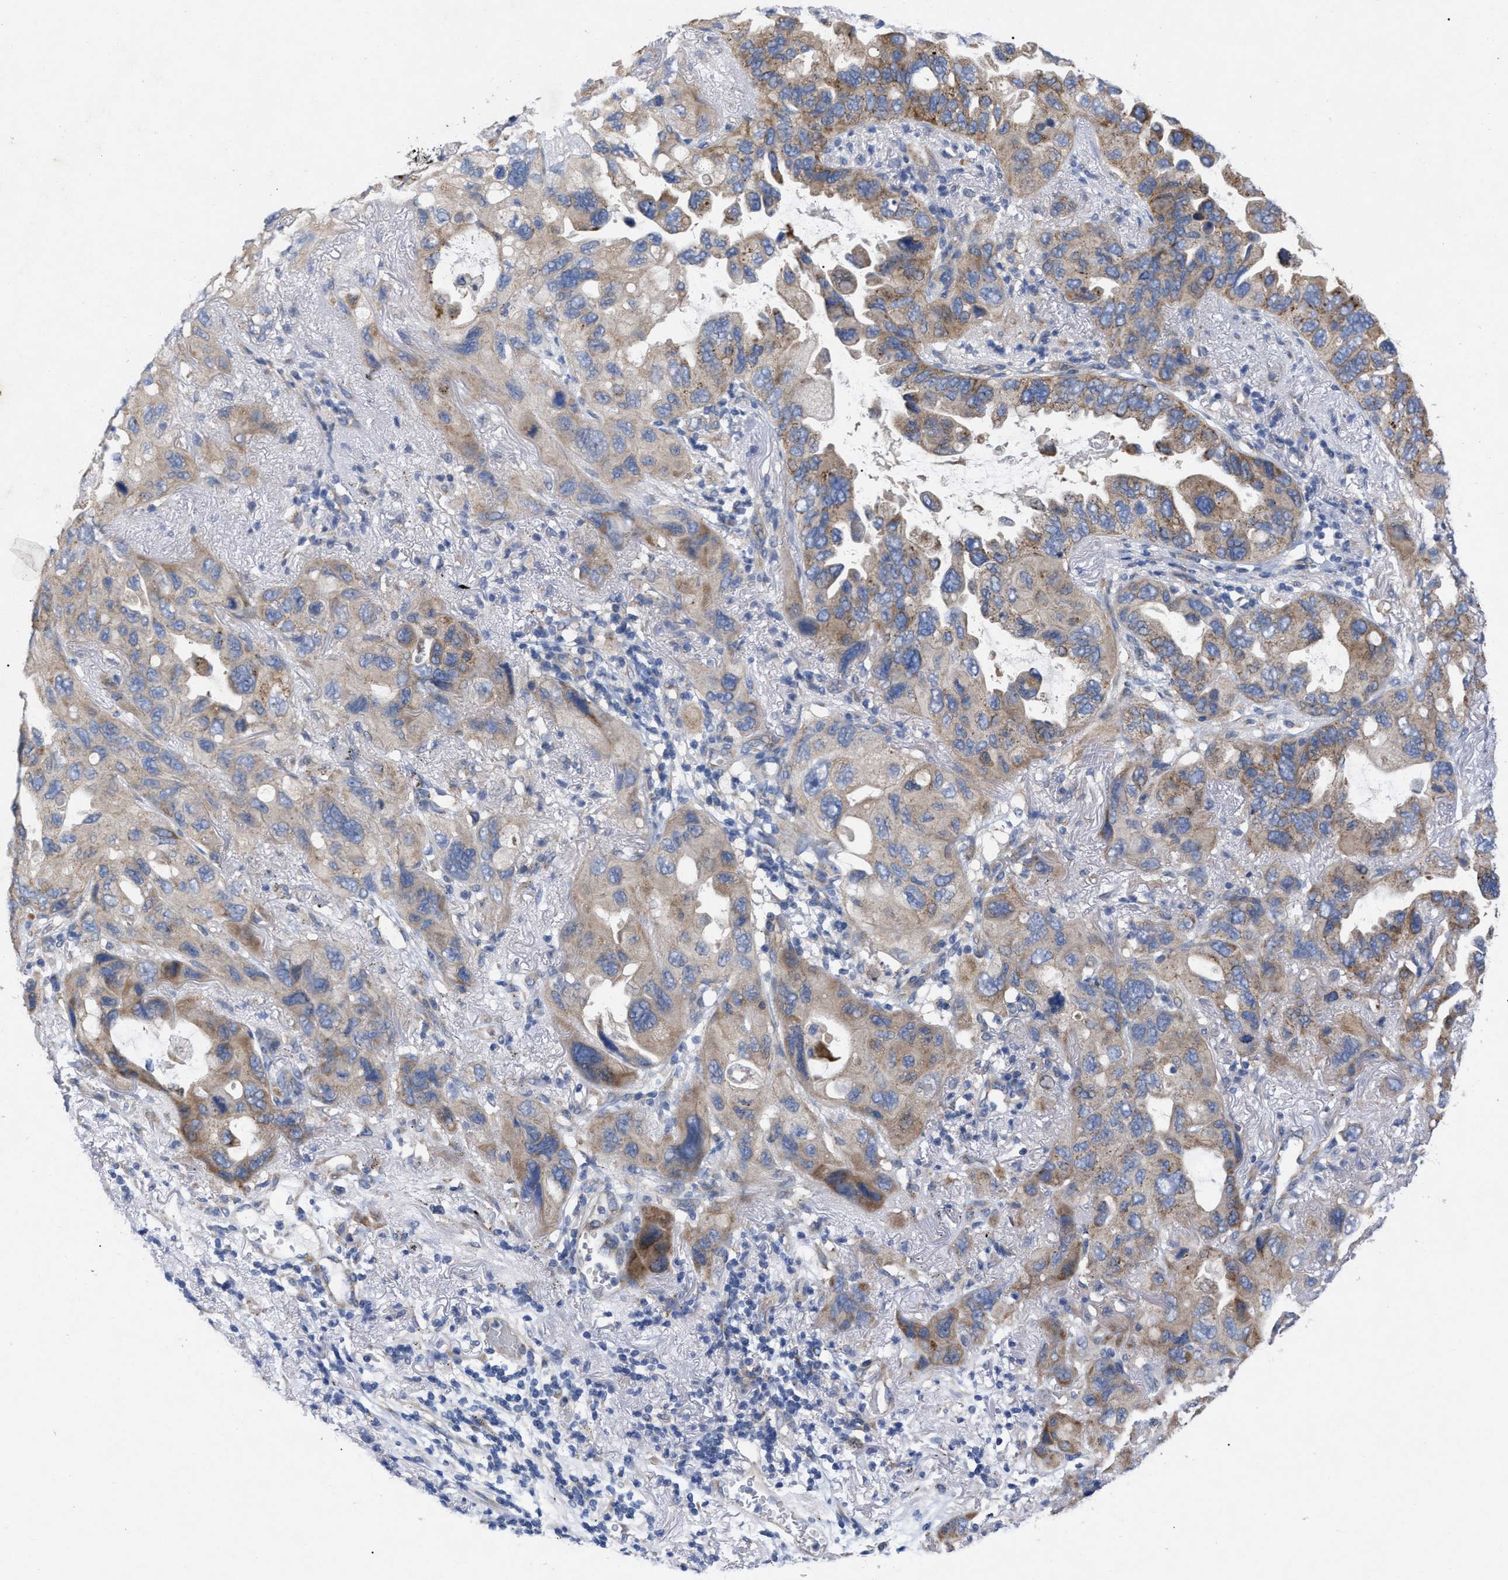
{"staining": {"intensity": "moderate", "quantity": ">75%", "location": "cytoplasmic/membranous"}, "tissue": "lung cancer", "cell_type": "Tumor cells", "image_type": "cancer", "snomed": [{"axis": "morphology", "description": "Squamous cell carcinoma, NOS"}, {"axis": "topography", "description": "Lung"}], "caption": "High-magnification brightfield microscopy of squamous cell carcinoma (lung) stained with DAB (brown) and counterstained with hematoxylin (blue). tumor cells exhibit moderate cytoplasmic/membranous positivity is identified in approximately>75% of cells.", "gene": "VIP", "patient": {"sex": "female", "age": 73}}